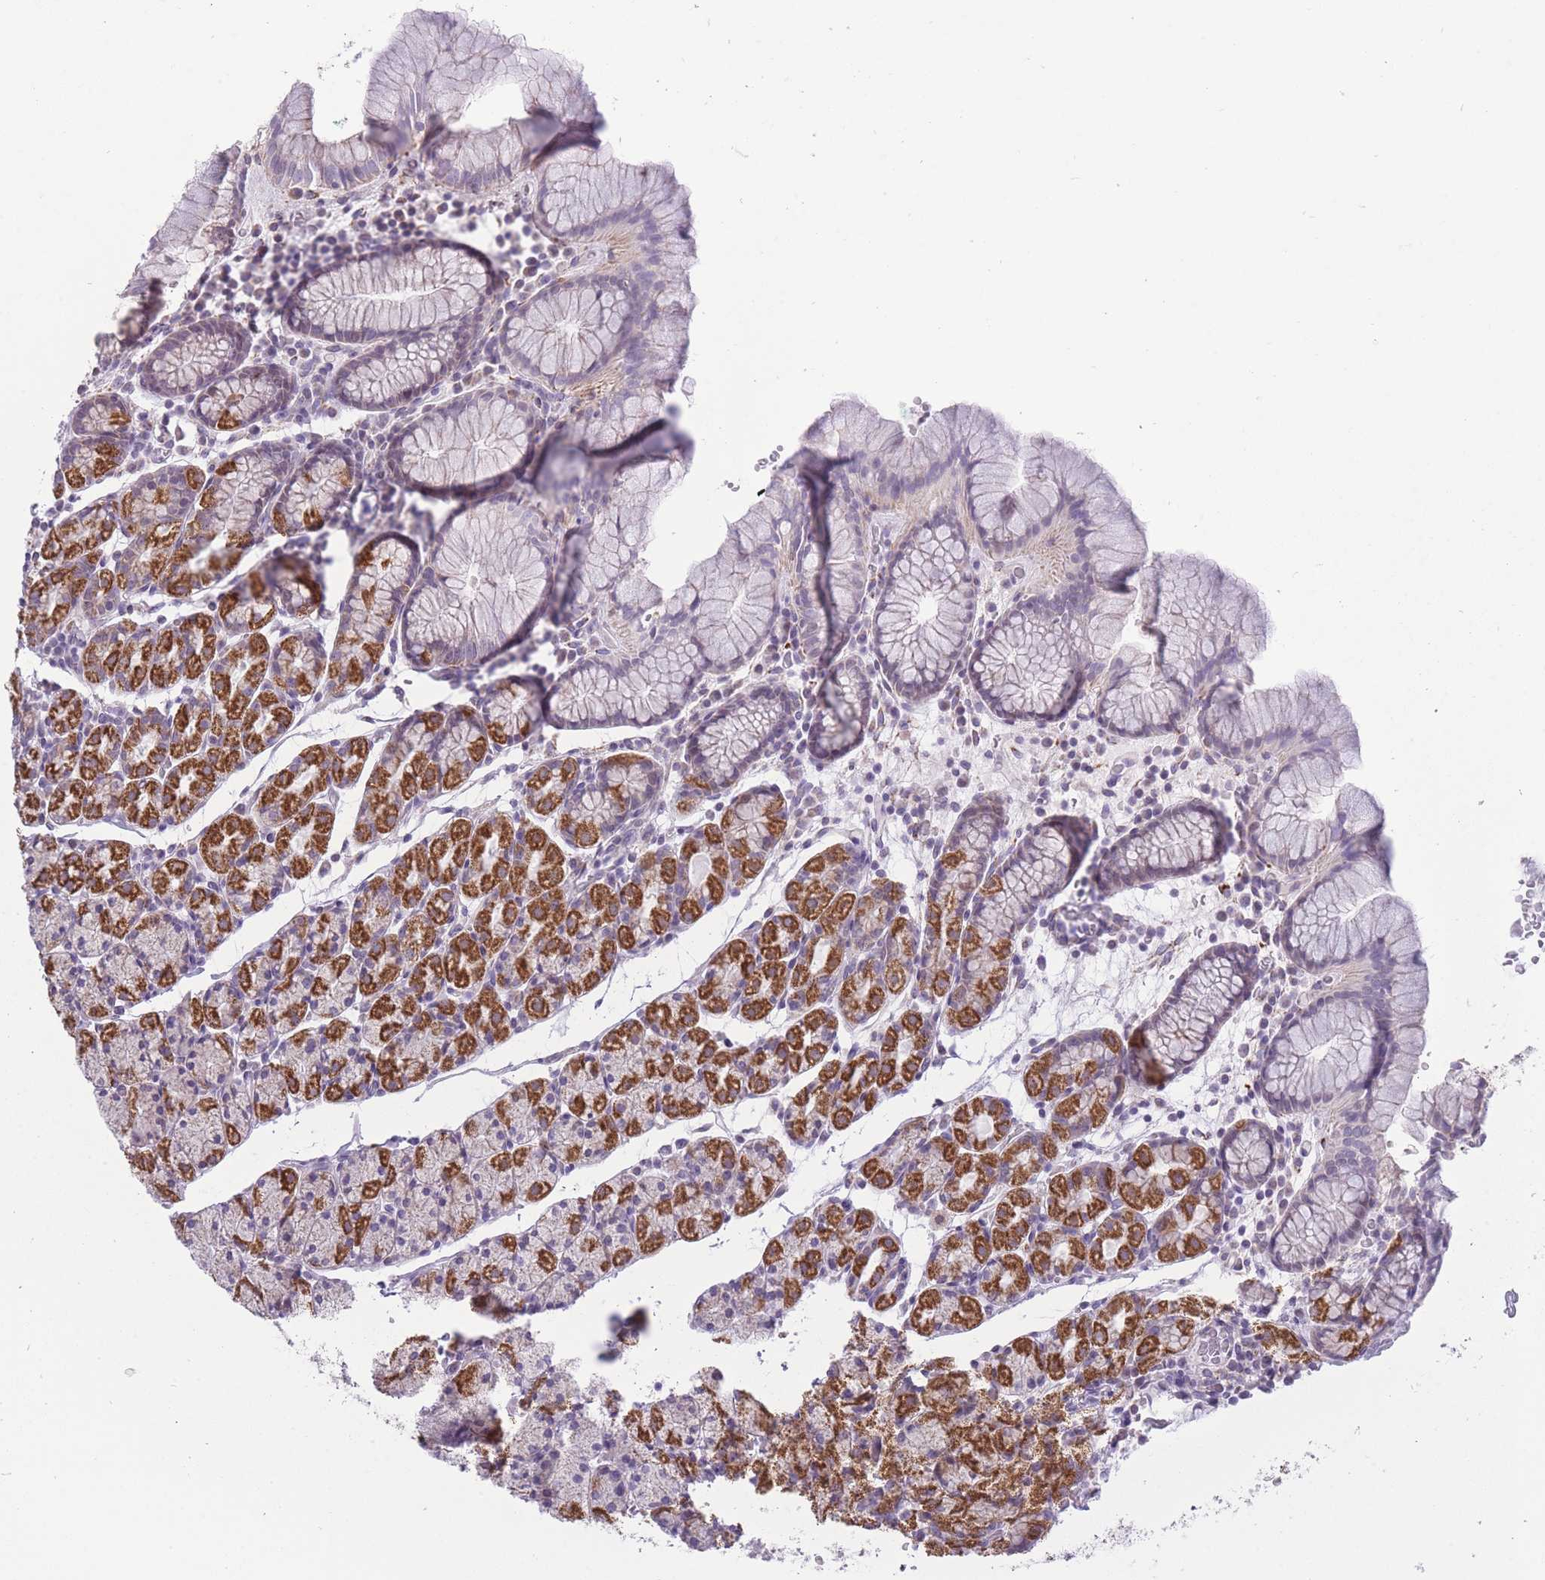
{"staining": {"intensity": "strong", "quantity": "25%-75%", "location": "cytoplasmic/membranous"}, "tissue": "stomach", "cell_type": "Glandular cells", "image_type": "normal", "snomed": [{"axis": "morphology", "description": "Normal tissue, NOS"}, {"axis": "topography", "description": "Stomach, upper"}, {"axis": "topography", "description": "Stomach"}], "caption": "High-magnification brightfield microscopy of unremarkable stomach stained with DAB (brown) and counterstained with hematoxylin (blue). glandular cells exhibit strong cytoplasmic/membranous staining is identified in about25%-75% of cells.", "gene": "ZBTB24", "patient": {"sex": "male", "age": 62}}